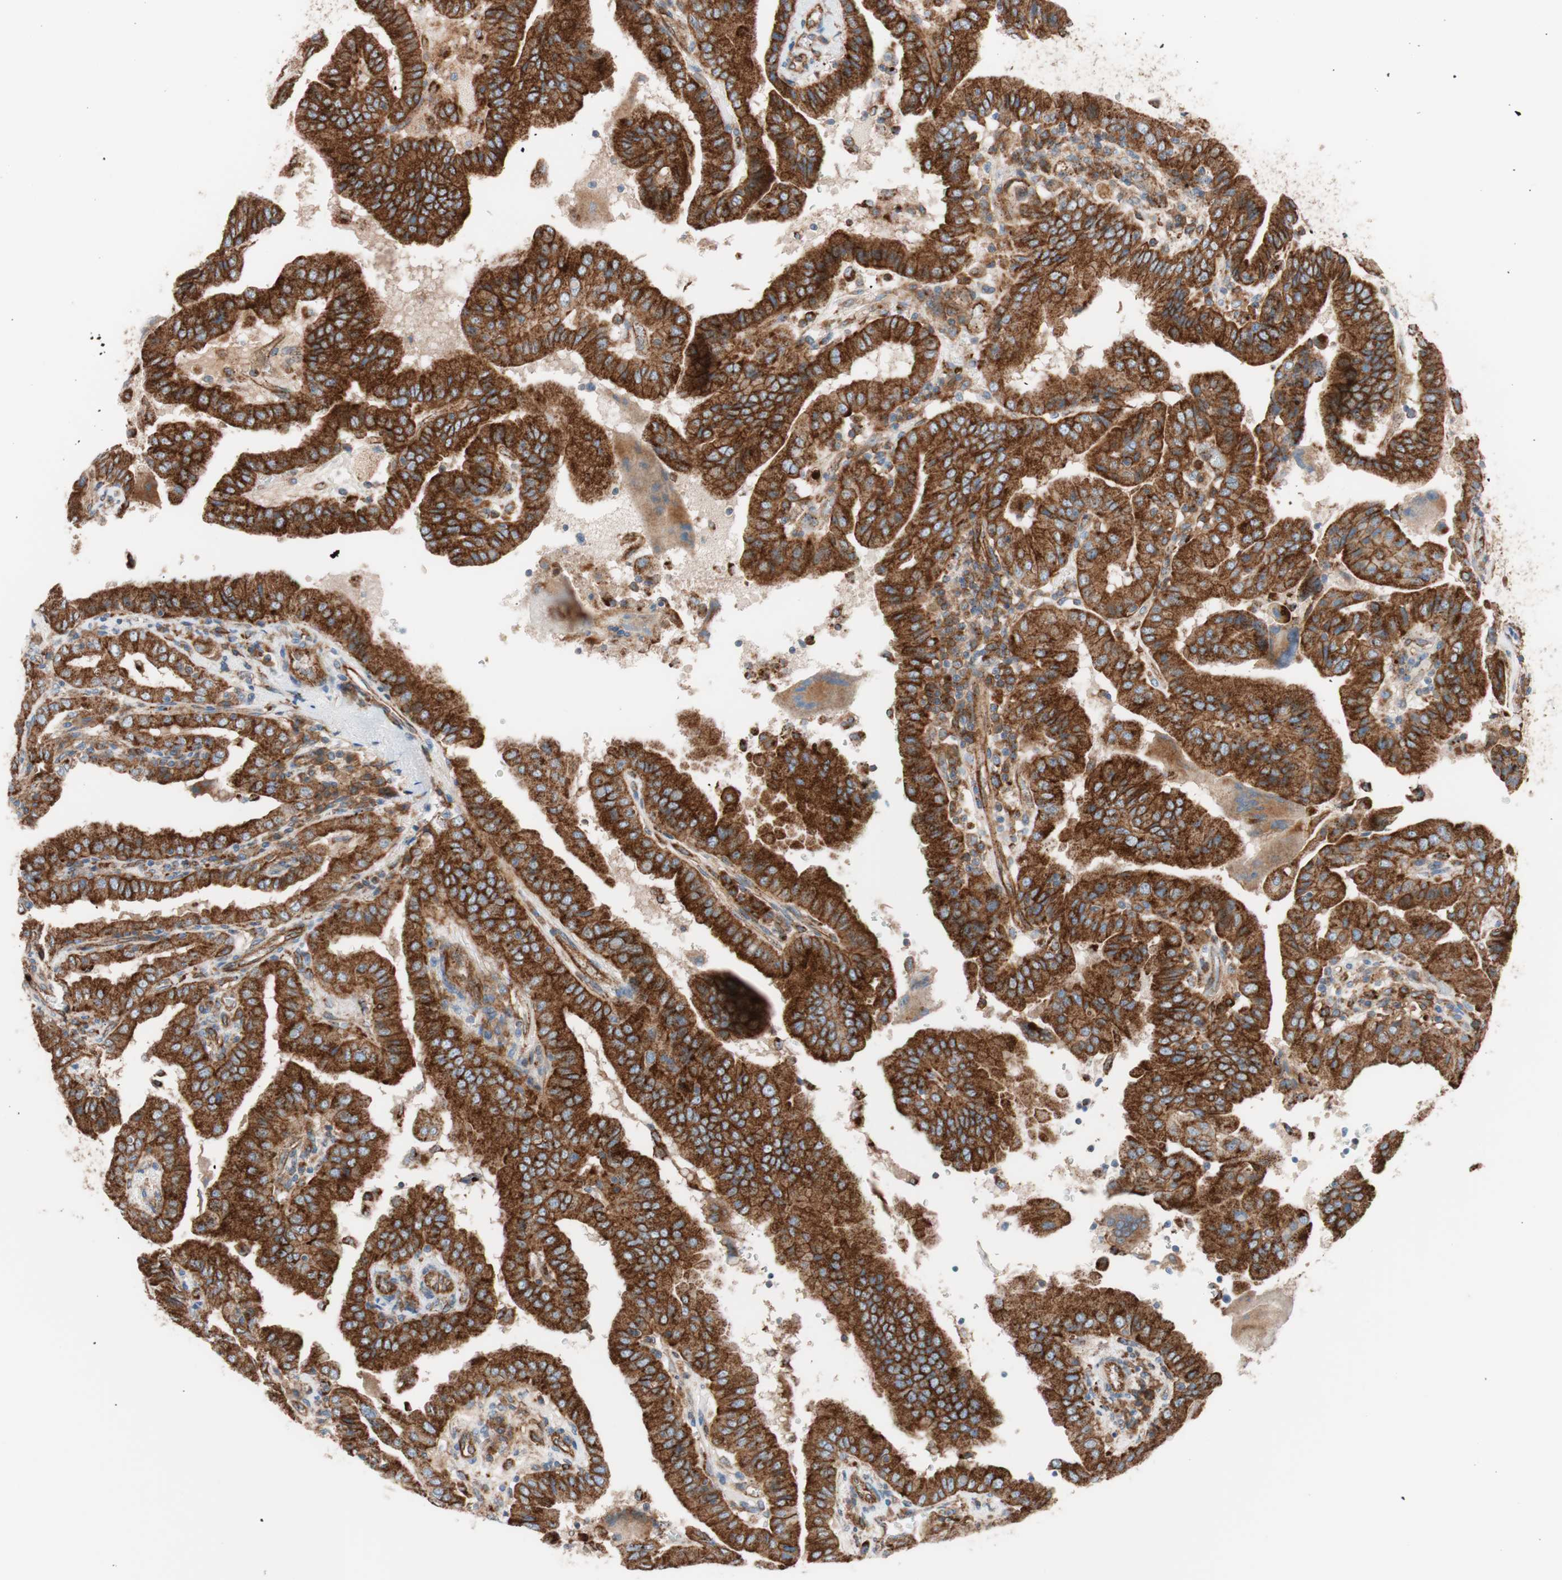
{"staining": {"intensity": "strong", "quantity": ">75%", "location": "cytoplasmic/membranous"}, "tissue": "thyroid cancer", "cell_type": "Tumor cells", "image_type": "cancer", "snomed": [{"axis": "morphology", "description": "Papillary adenocarcinoma, NOS"}, {"axis": "topography", "description": "Thyroid gland"}], "caption": "There is high levels of strong cytoplasmic/membranous staining in tumor cells of thyroid cancer (papillary adenocarcinoma), as demonstrated by immunohistochemical staining (brown color).", "gene": "FLOT2", "patient": {"sex": "male", "age": 33}}